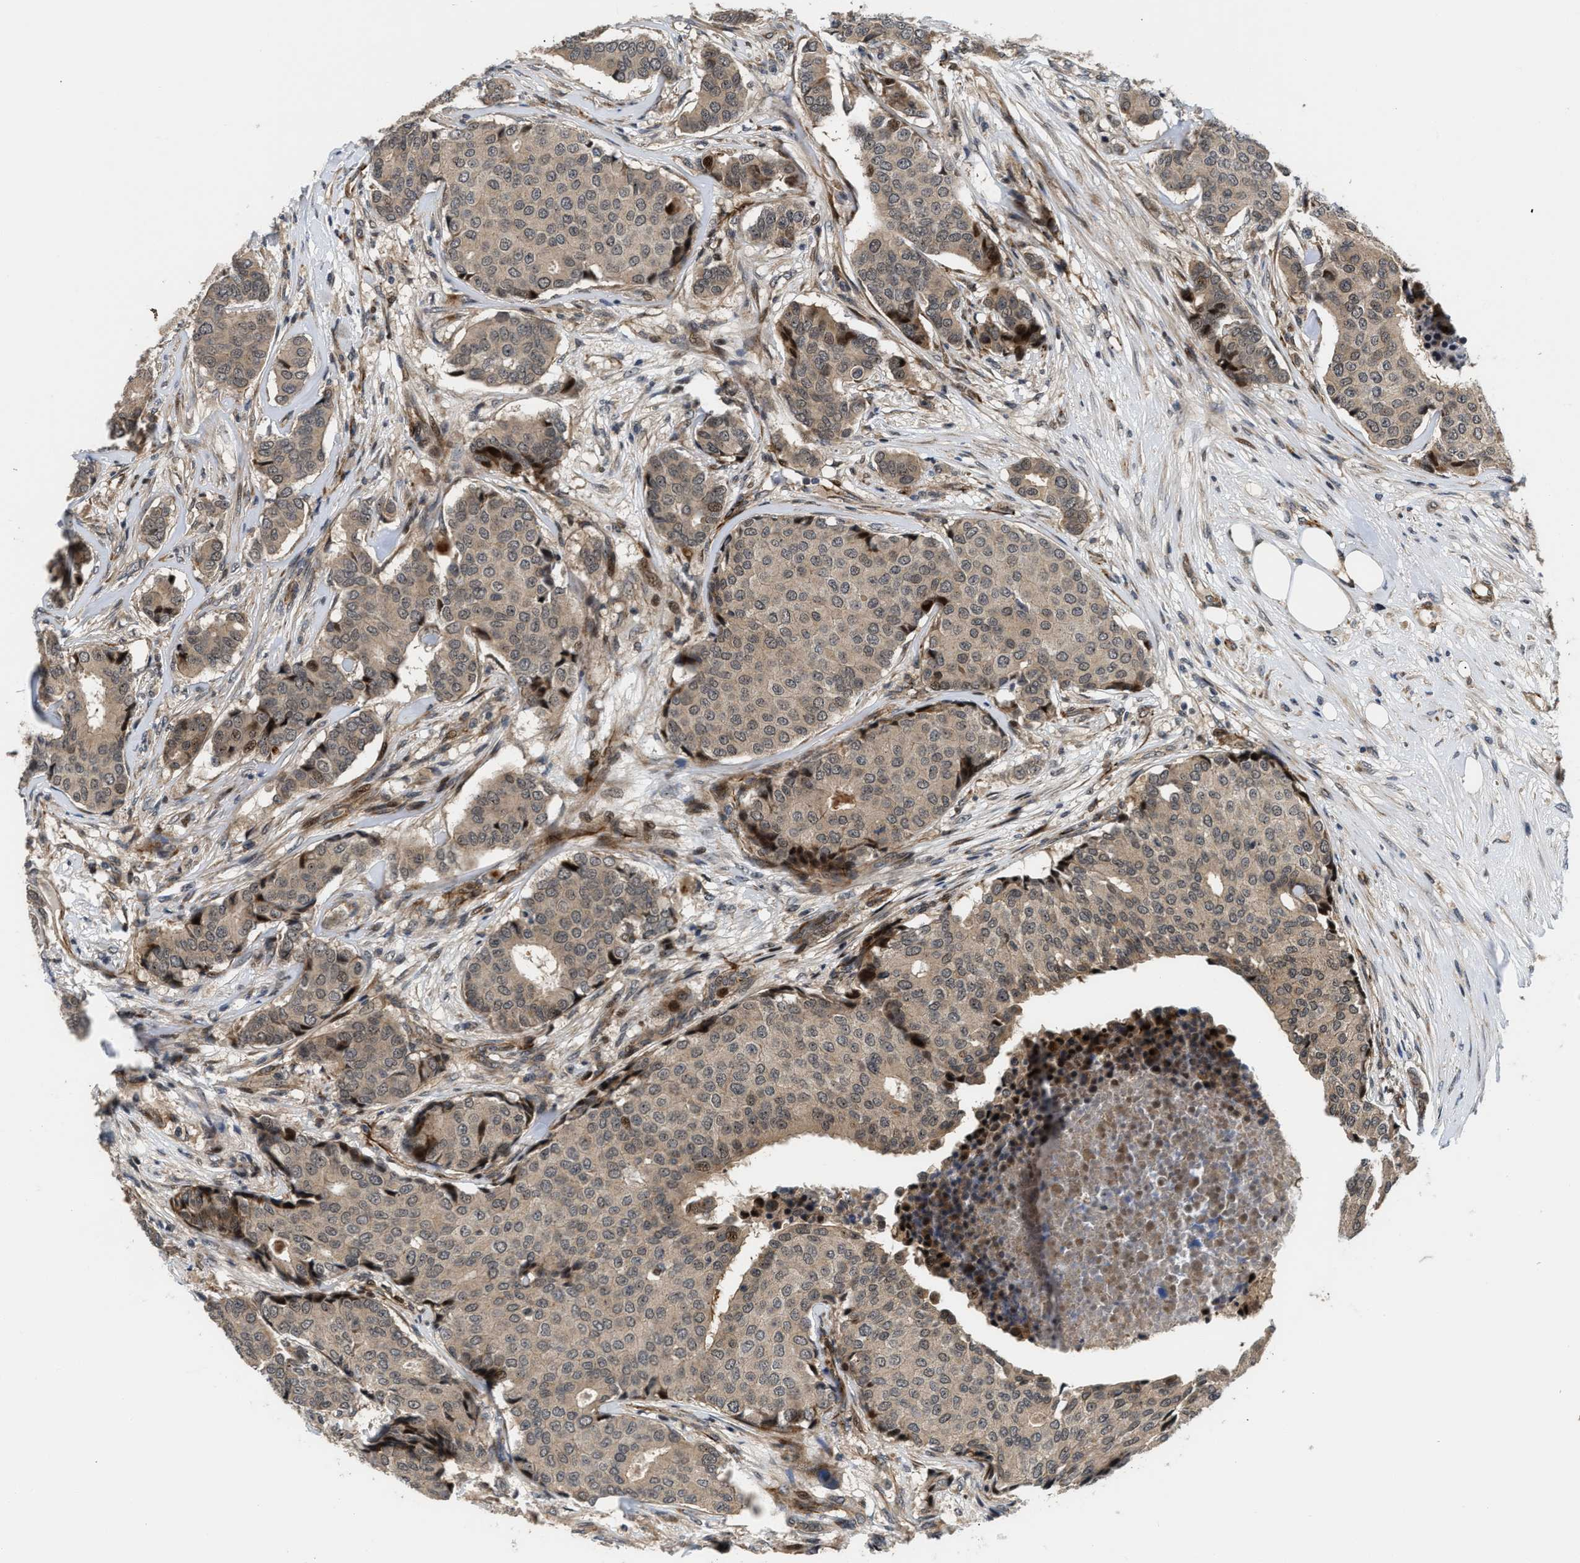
{"staining": {"intensity": "weak", "quantity": ">75%", "location": "cytoplasmic/membranous,nuclear"}, "tissue": "breast cancer", "cell_type": "Tumor cells", "image_type": "cancer", "snomed": [{"axis": "morphology", "description": "Duct carcinoma"}, {"axis": "topography", "description": "Breast"}], "caption": "Breast cancer stained with DAB immunohistochemistry (IHC) shows low levels of weak cytoplasmic/membranous and nuclear expression in approximately >75% of tumor cells.", "gene": "ALDH3A2", "patient": {"sex": "female", "age": 75}}